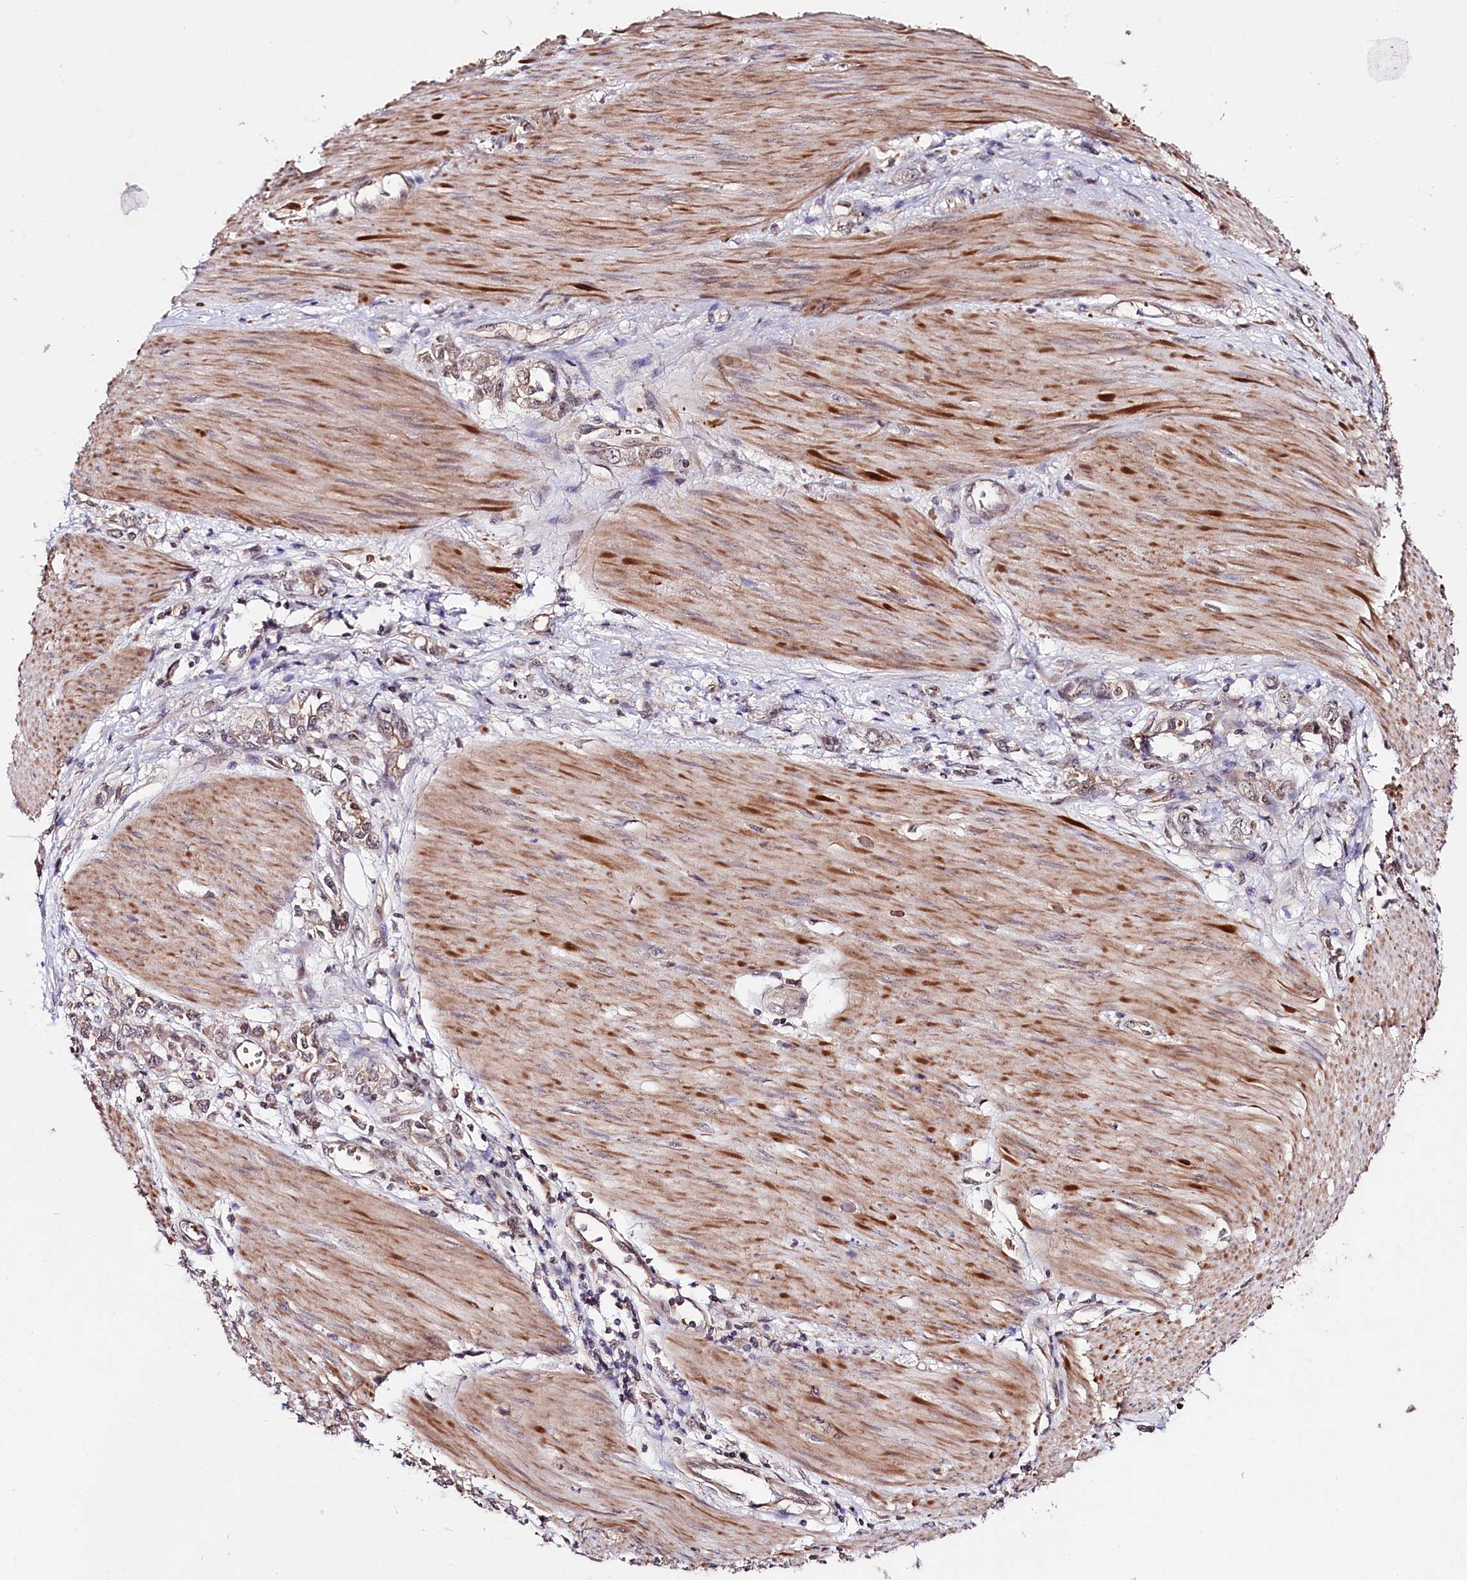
{"staining": {"intensity": "weak", "quantity": ">75%", "location": "cytoplasmic/membranous"}, "tissue": "stomach cancer", "cell_type": "Tumor cells", "image_type": "cancer", "snomed": [{"axis": "morphology", "description": "Adenocarcinoma, NOS"}, {"axis": "topography", "description": "Stomach"}], "caption": "A brown stain shows weak cytoplasmic/membranous positivity of a protein in stomach cancer tumor cells. (Stains: DAB (3,3'-diaminobenzidine) in brown, nuclei in blue, Microscopy: brightfield microscopy at high magnification).", "gene": "TAFAZZIN", "patient": {"sex": "female", "age": 76}}